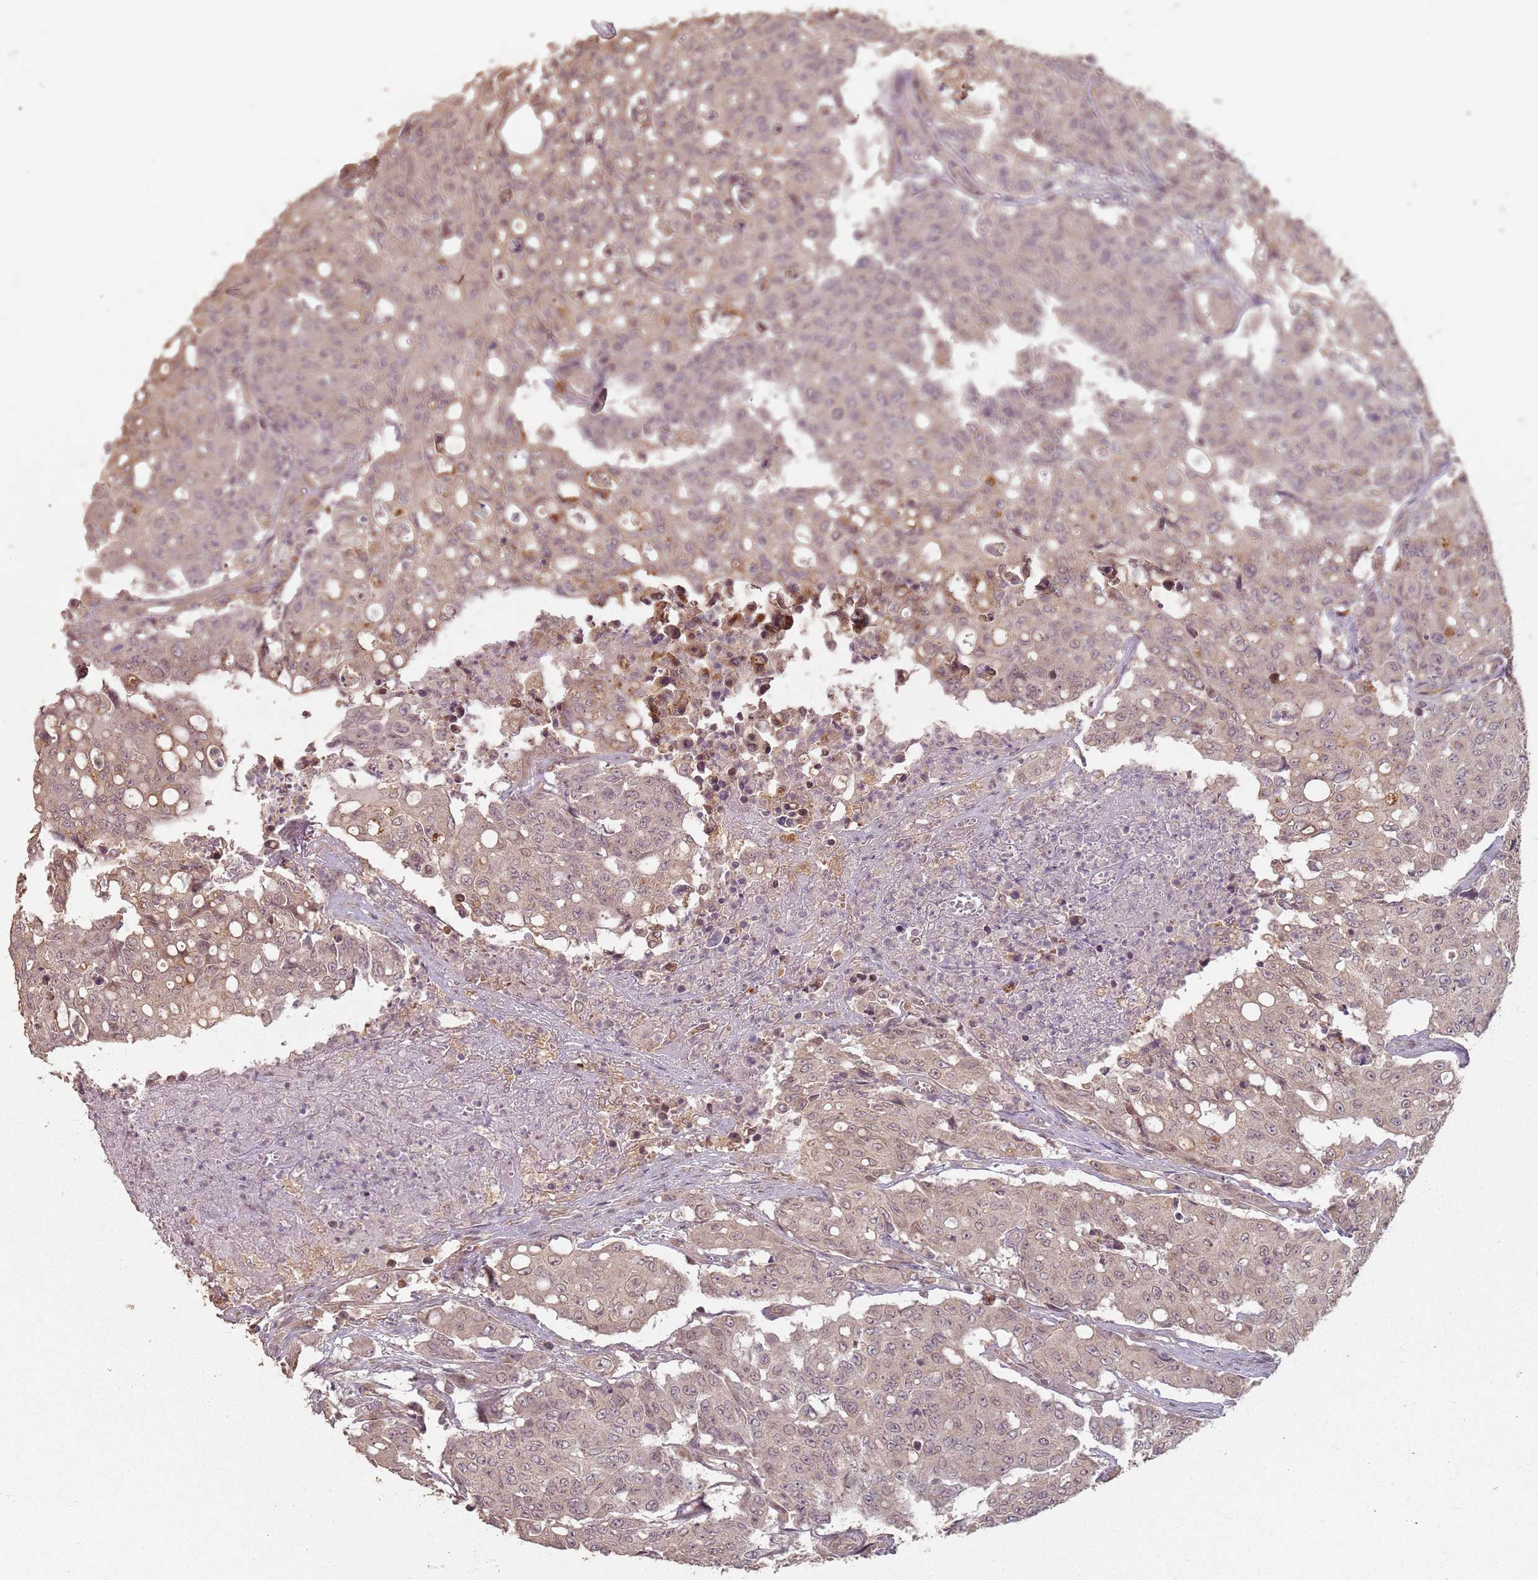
{"staining": {"intensity": "weak", "quantity": ">75%", "location": "cytoplasmic/membranous,nuclear"}, "tissue": "colorectal cancer", "cell_type": "Tumor cells", "image_type": "cancer", "snomed": [{"axis": "morphology", "description": "Adenocarcinoma, NOS"}, {"axis": "topography", "description": "Colon"}], "caption": "Protein staining of colorectal cancer (adenocarcinoma) tissue displays weak cytoplasmic/membranous and nuclear positivity in approximately >75% of tumor cells. The staining was performed using DAB (3,3'-diaminobenzidine) to visualize the protein expression in brown, while the nuclei were stained in blue with hematoxylin (Magnification: 20x).", "gene": "CCDC168", "patient": {"sex": "male", "age": 51}}